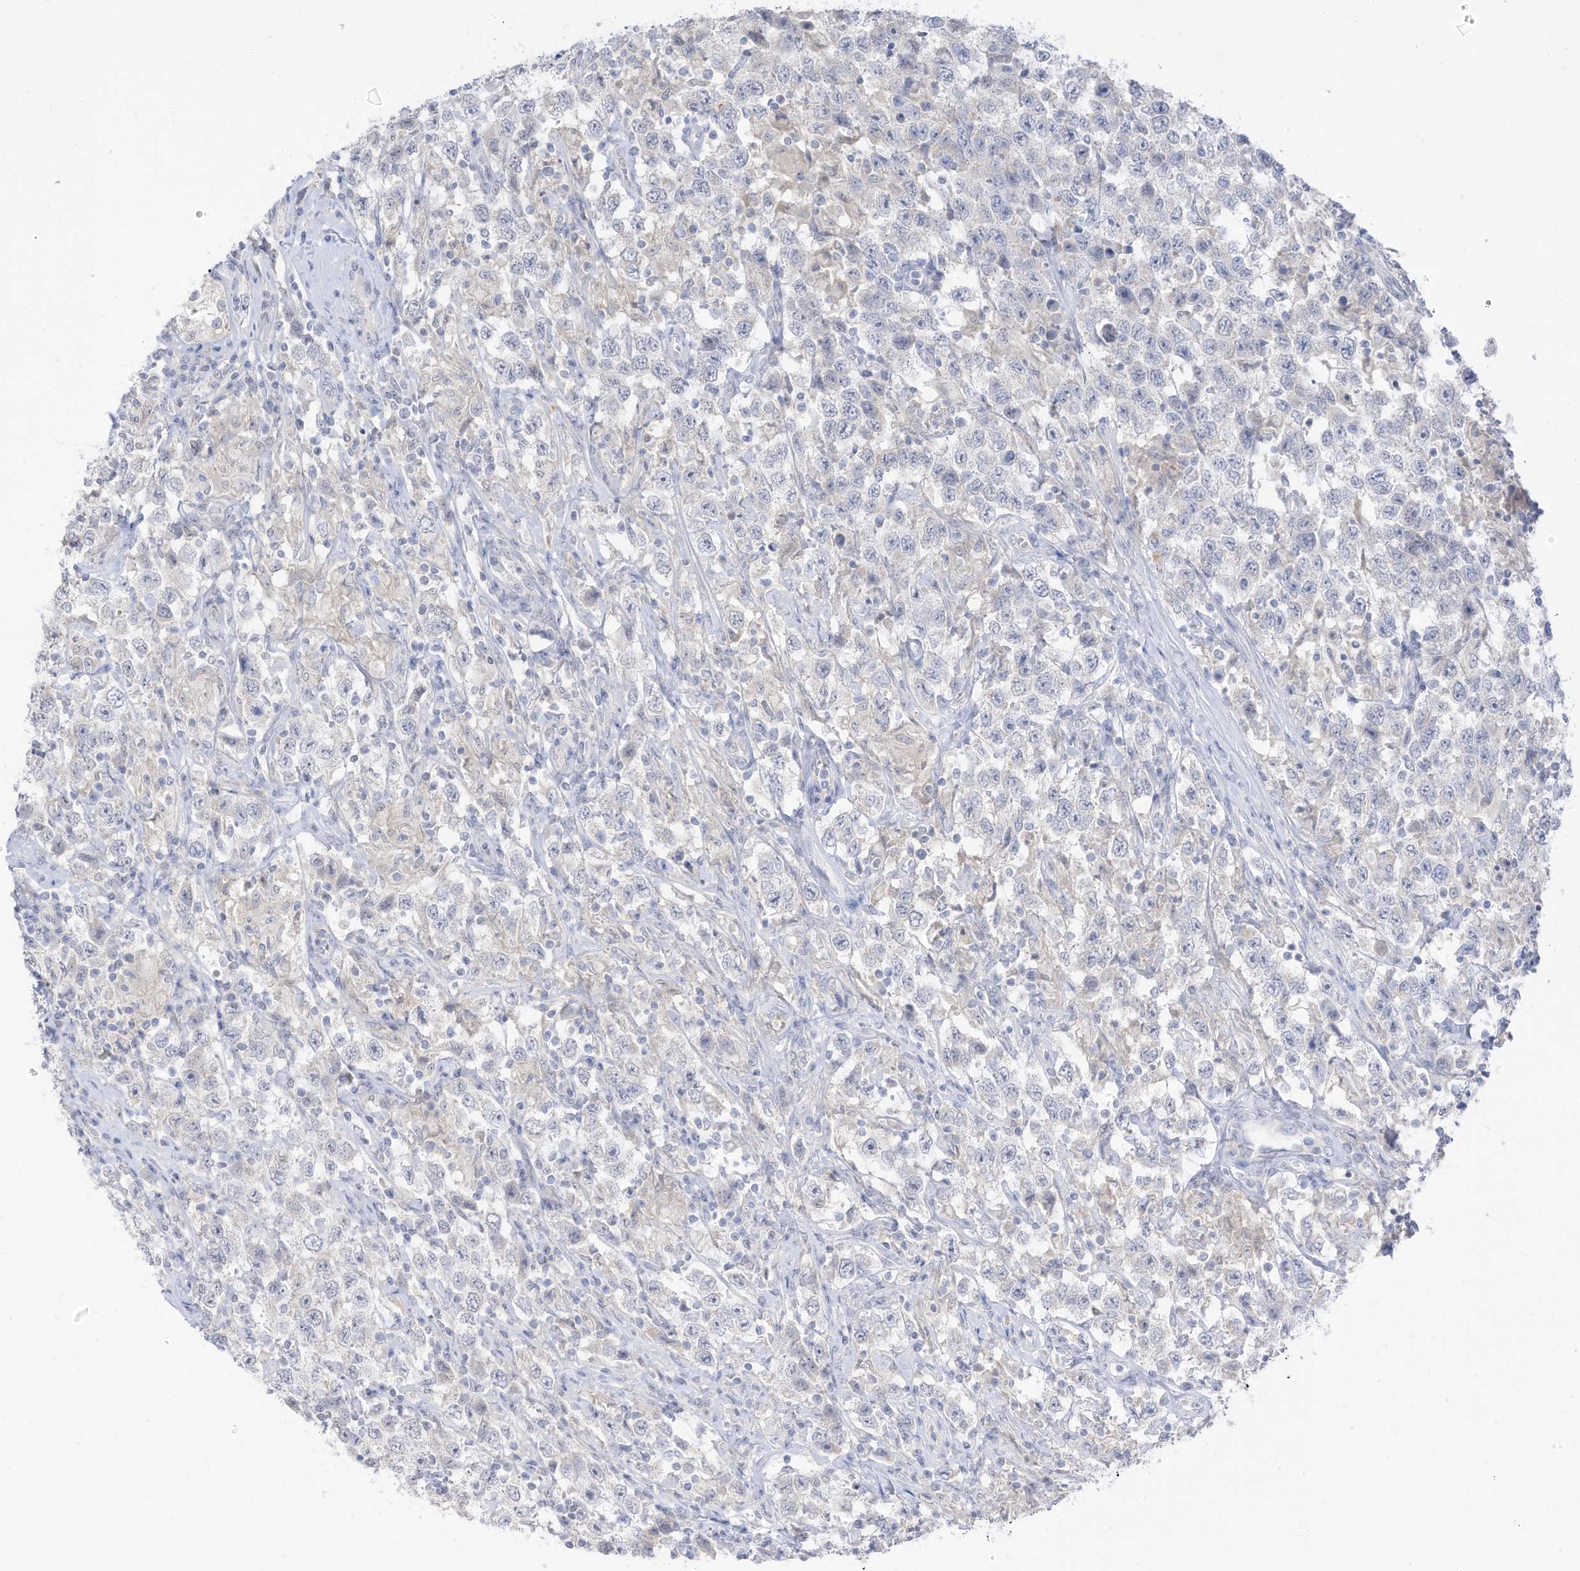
{"staining": {"intensity": "negative", "quantity": "none", "location": "none"}, "tissue": "testis cancer", "cell_type": "Tumor cells", "image_type": "cancer", "snomed": [{"axis": "morphology", "description": "Seminoma, NOS"}, {"axis": "topography", "description": "Testis"}], "caption": "An image of human testis cancer (seminoma) is negative for staining in tumor cells.", "gene": "OGT", "patient": {"sex": "male", "age": 41}}